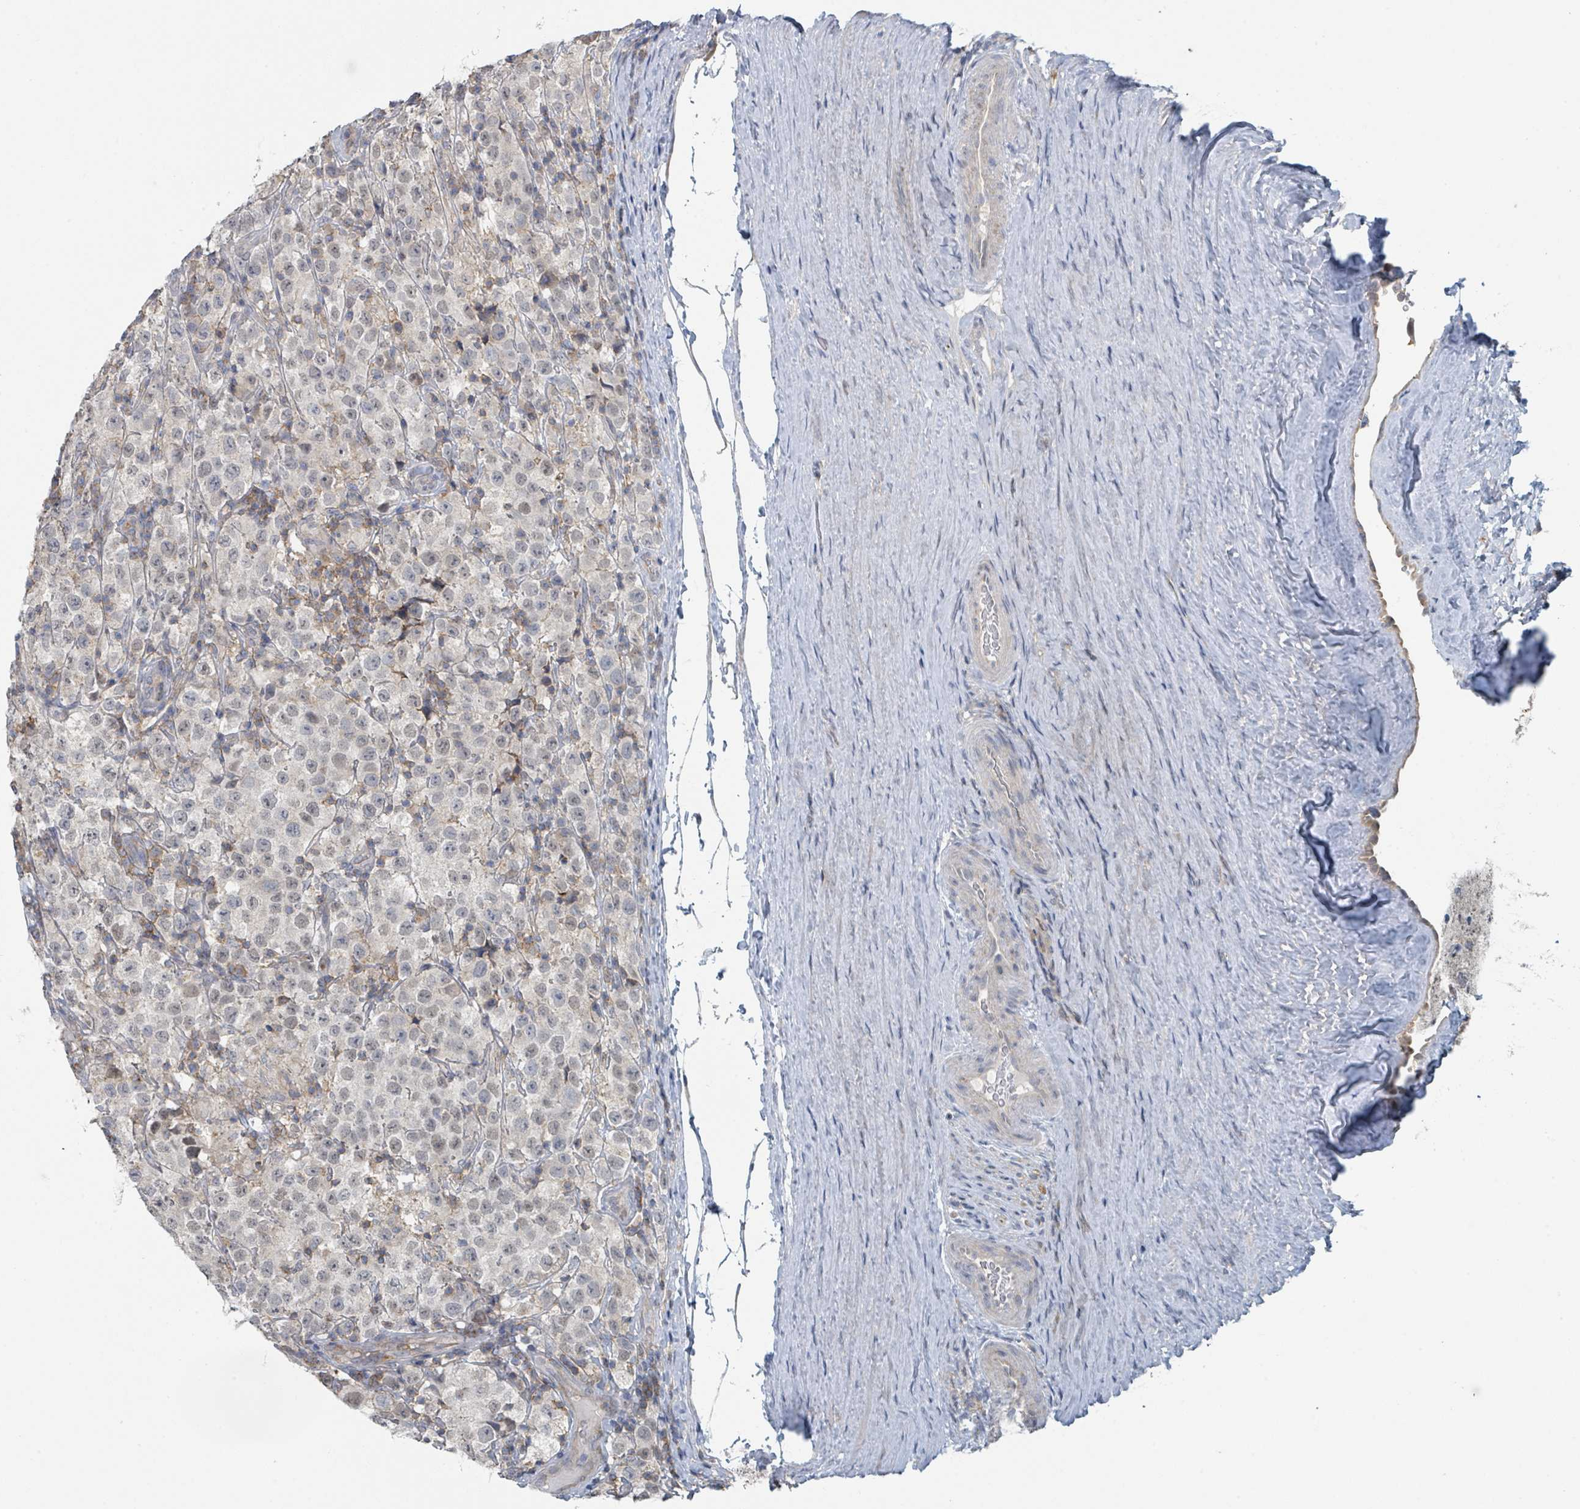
{"staining": {"intensity": "negative", "quantity": "none", "location": "none"}, "tissue": "testis cancer", "cell_type": "Tumor cells", "image_type": "cancer", "snomed": [{"axis": "morphology", "description": "Seminoma, NOS"}, {"axis": "morphology", "description": "Carcinoma, Embryonal, NOS"}, {"axis": "topography", "description": "Testis"}], "caption": "IHC of human embryonal carcinoma (testis) exhibits no staining in tumor cells.", "gene": "LRRC42", "patient": {"sex": "male", "age": 41}}